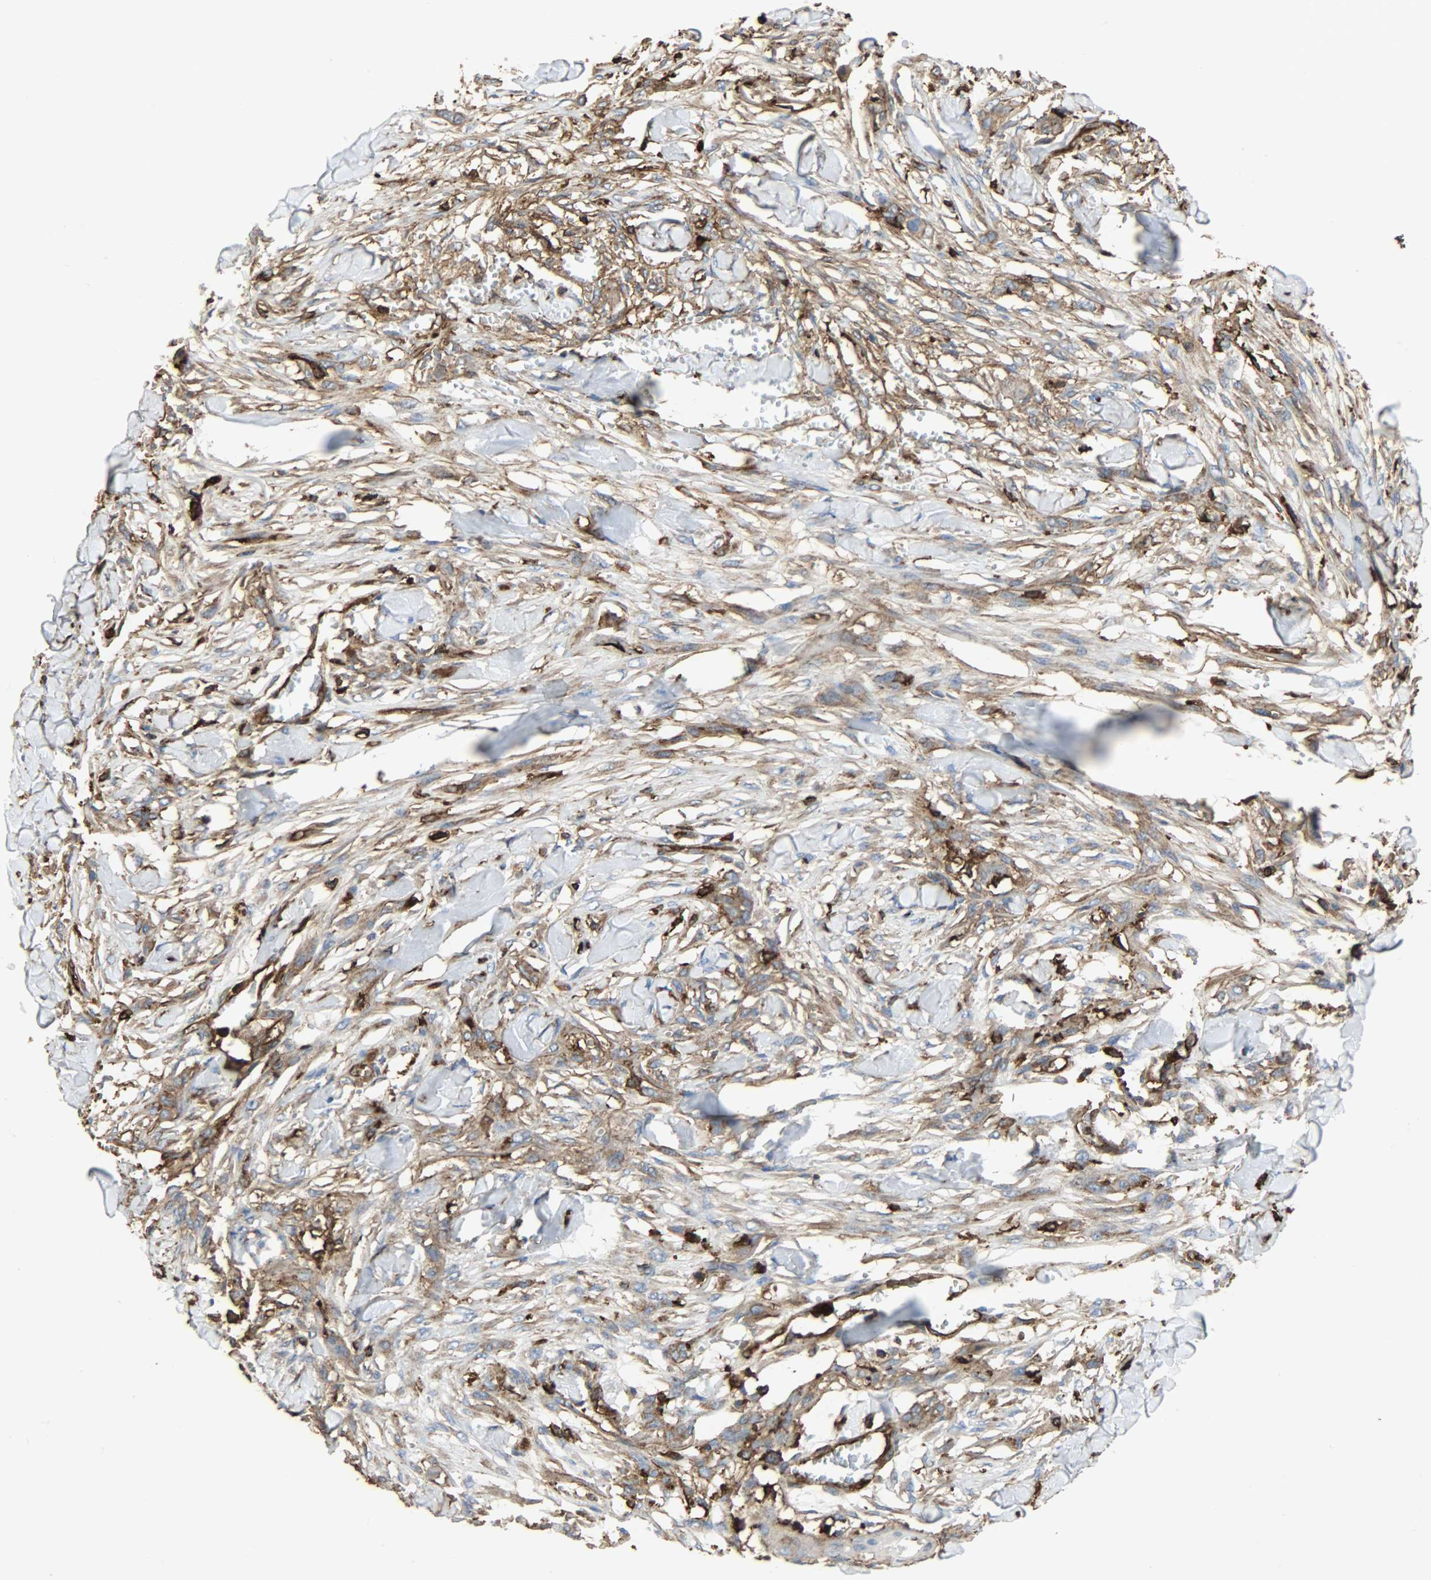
{"staining": {"intensity": "strong", "quantity": ">75%", "location": "cytoplasmic/membranous"}, "tissue": "skin cancer", "cell_type": "Tumor cells", "image_type": "cancer", "snomed": [{"axis": "morphology", "description": "Normal tissue, NOS"}, {"axis": "morphology", "description": "Squamous cell carcinoma, NOS"}, {"axis": "topography", "description": "Skin"}], "caption": "A brown stain highlights strong cytoplasmic/membranous staining of a protein in human skin squamous cell carcinoma tumor cells.", "gene": "VASP", "patient": {"sex": "female", "age": 59}}